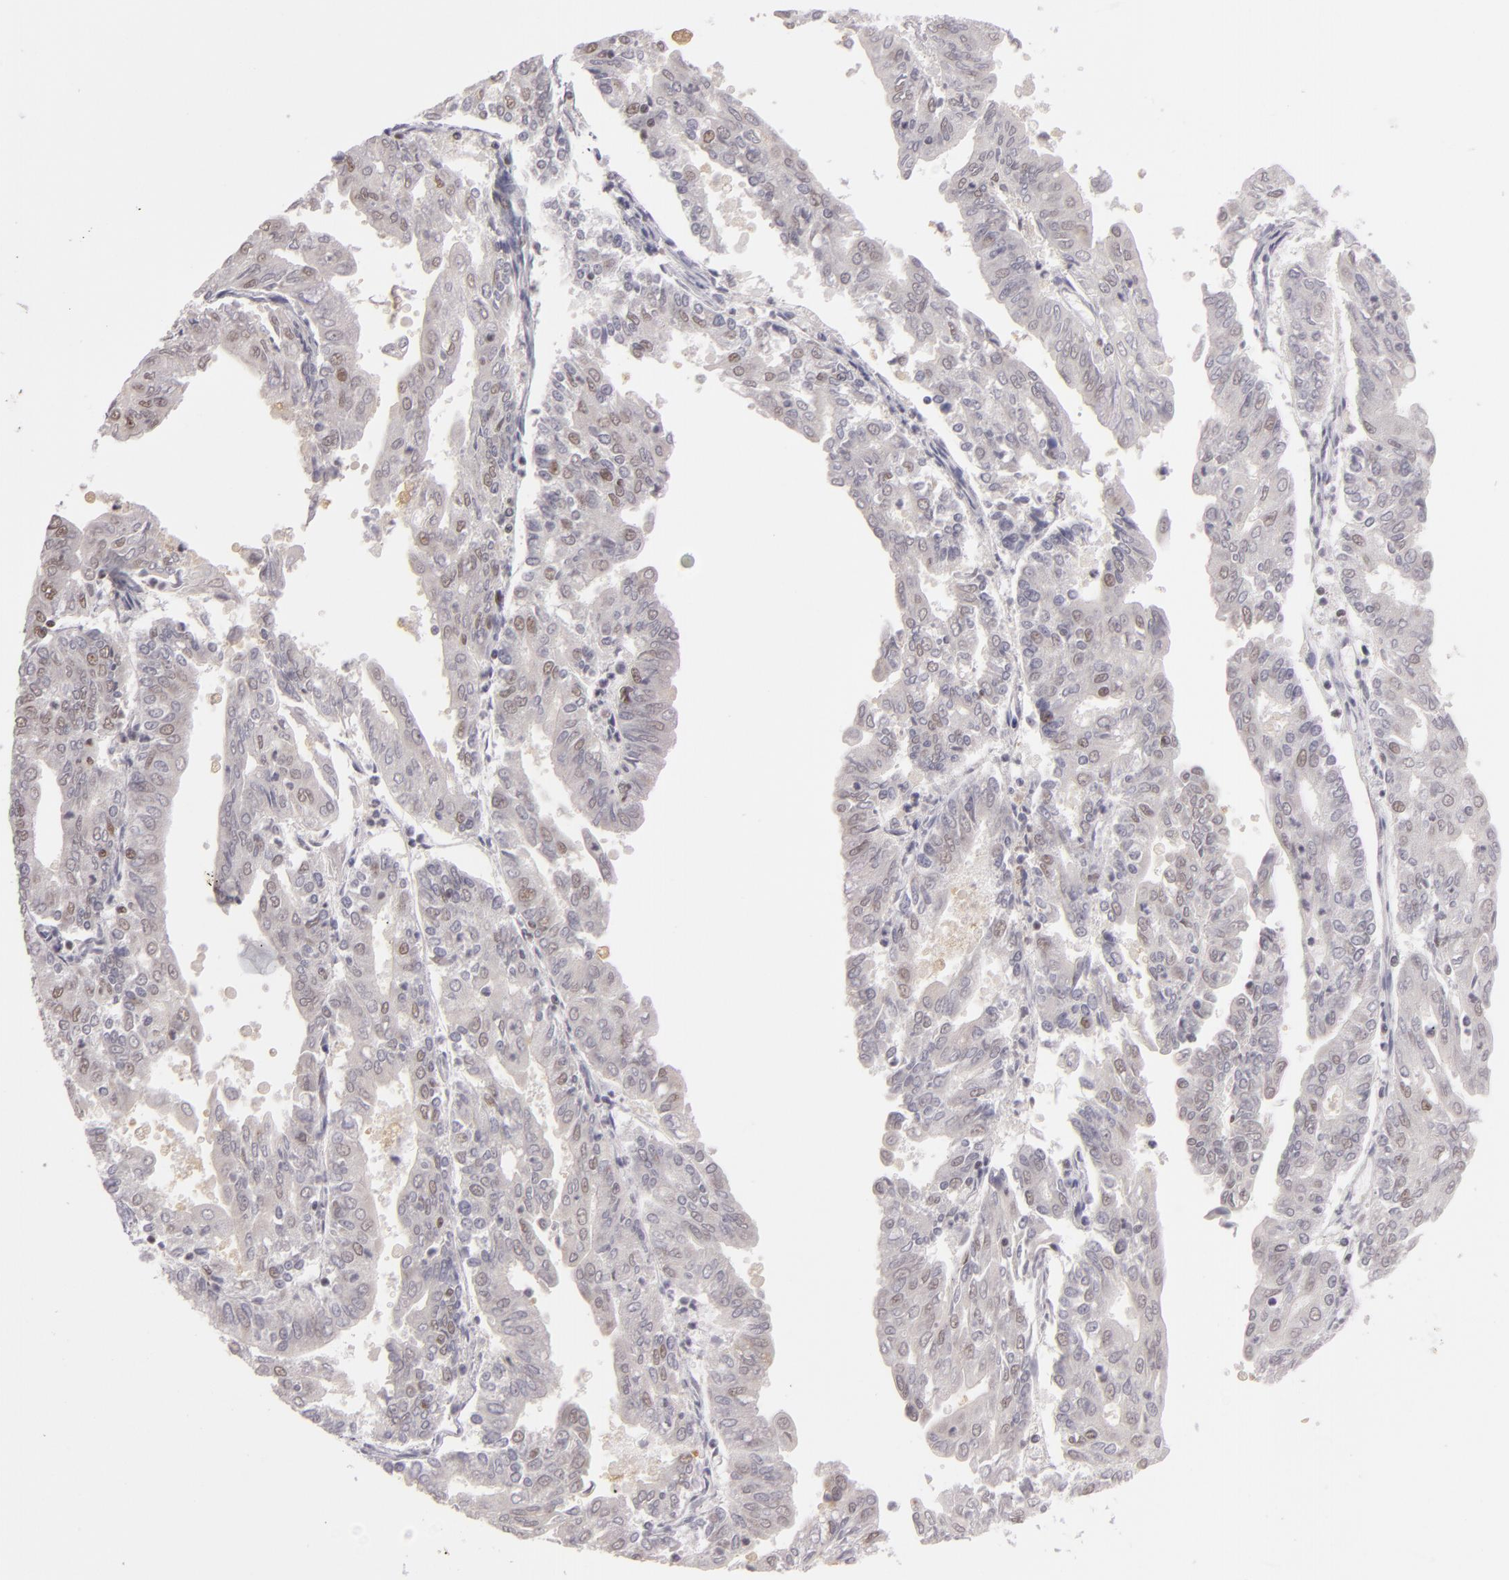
{"staining": {"intensity": "weak", "quantity": "<25%", "location": "nuclear"}, "tissue": "endometrial cancer", "cell_type": "Tumor cells", "image_type": "cancer", "snomed": [{"axis": "morphology", "description": "Adenocarcinoma, NOS"}, {"axis": "topography", "description": "Endometrium"}], "caption": "Immunohistochemical staining of human endometrial cancer exhibits no significant positivity in tumor cells. The staining was performed using DAB (3,3'-diaminobenzidine) to visualize the protein expression in brown, while the nuclei were stained in blue with hematoxylin (Magnification: 20x).", "gene": "INTS6", "patient": {"sex": "female", "age": 79}}